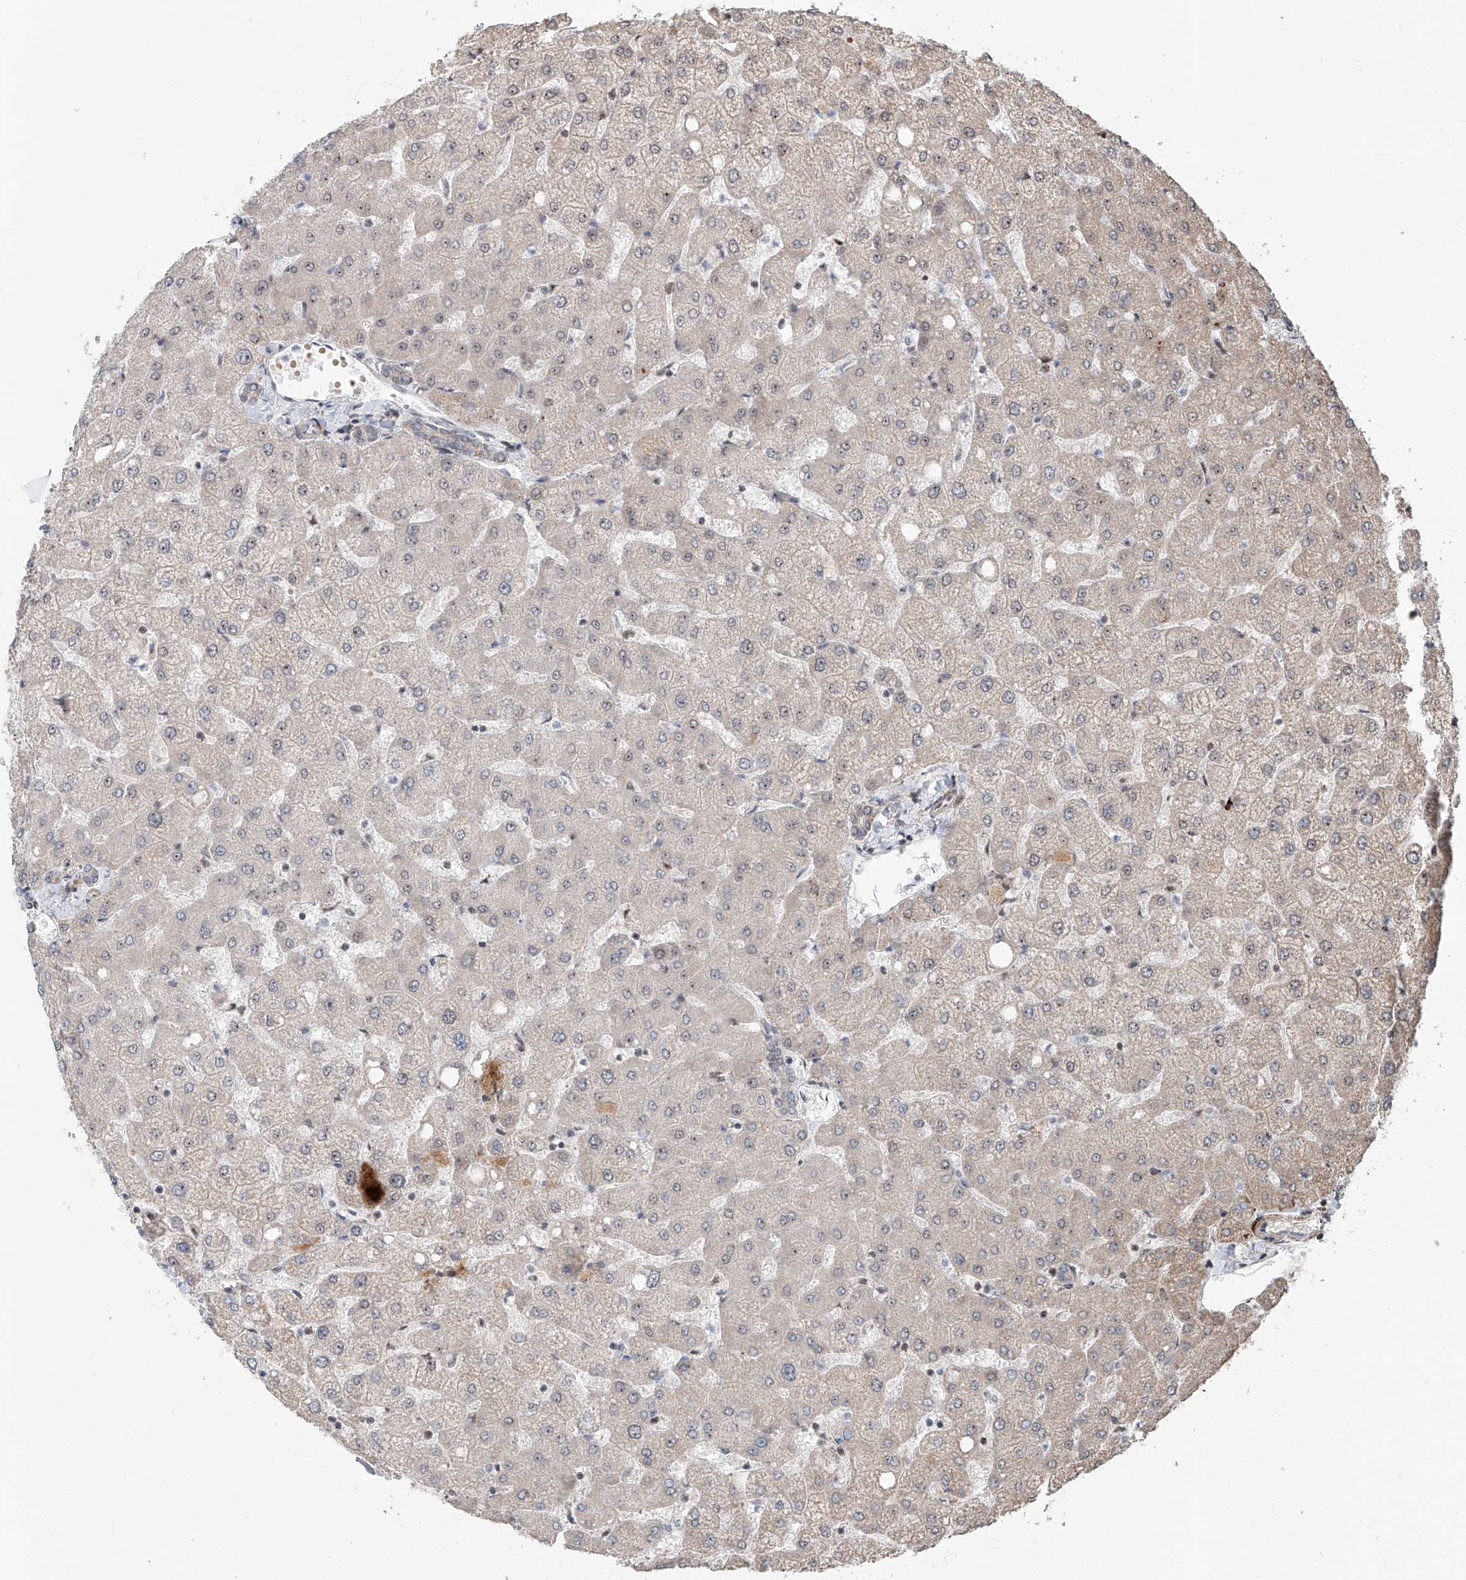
{"staining": {"intensity": "weak", "quantity": "25%-75%", "location": "cytoplasmic/membranous"}, "tissue": "liver", "cell_type": "Cholangiocytes", "image_type": "normal", "snomed": [{"axis": "morphology", "description": "Normal tissue, NOS"}, {"axis": "topography", "description": "Liver"}], "caption": "Liver stained for a protein exhibits weak cytoplasmic/membranous positivity in cholangiocytes. (brown staining indicates protein expression, while blue staining denotes nuclei).", "gene": "SDE2", "patient": {"sex": "female", "age": 54}}